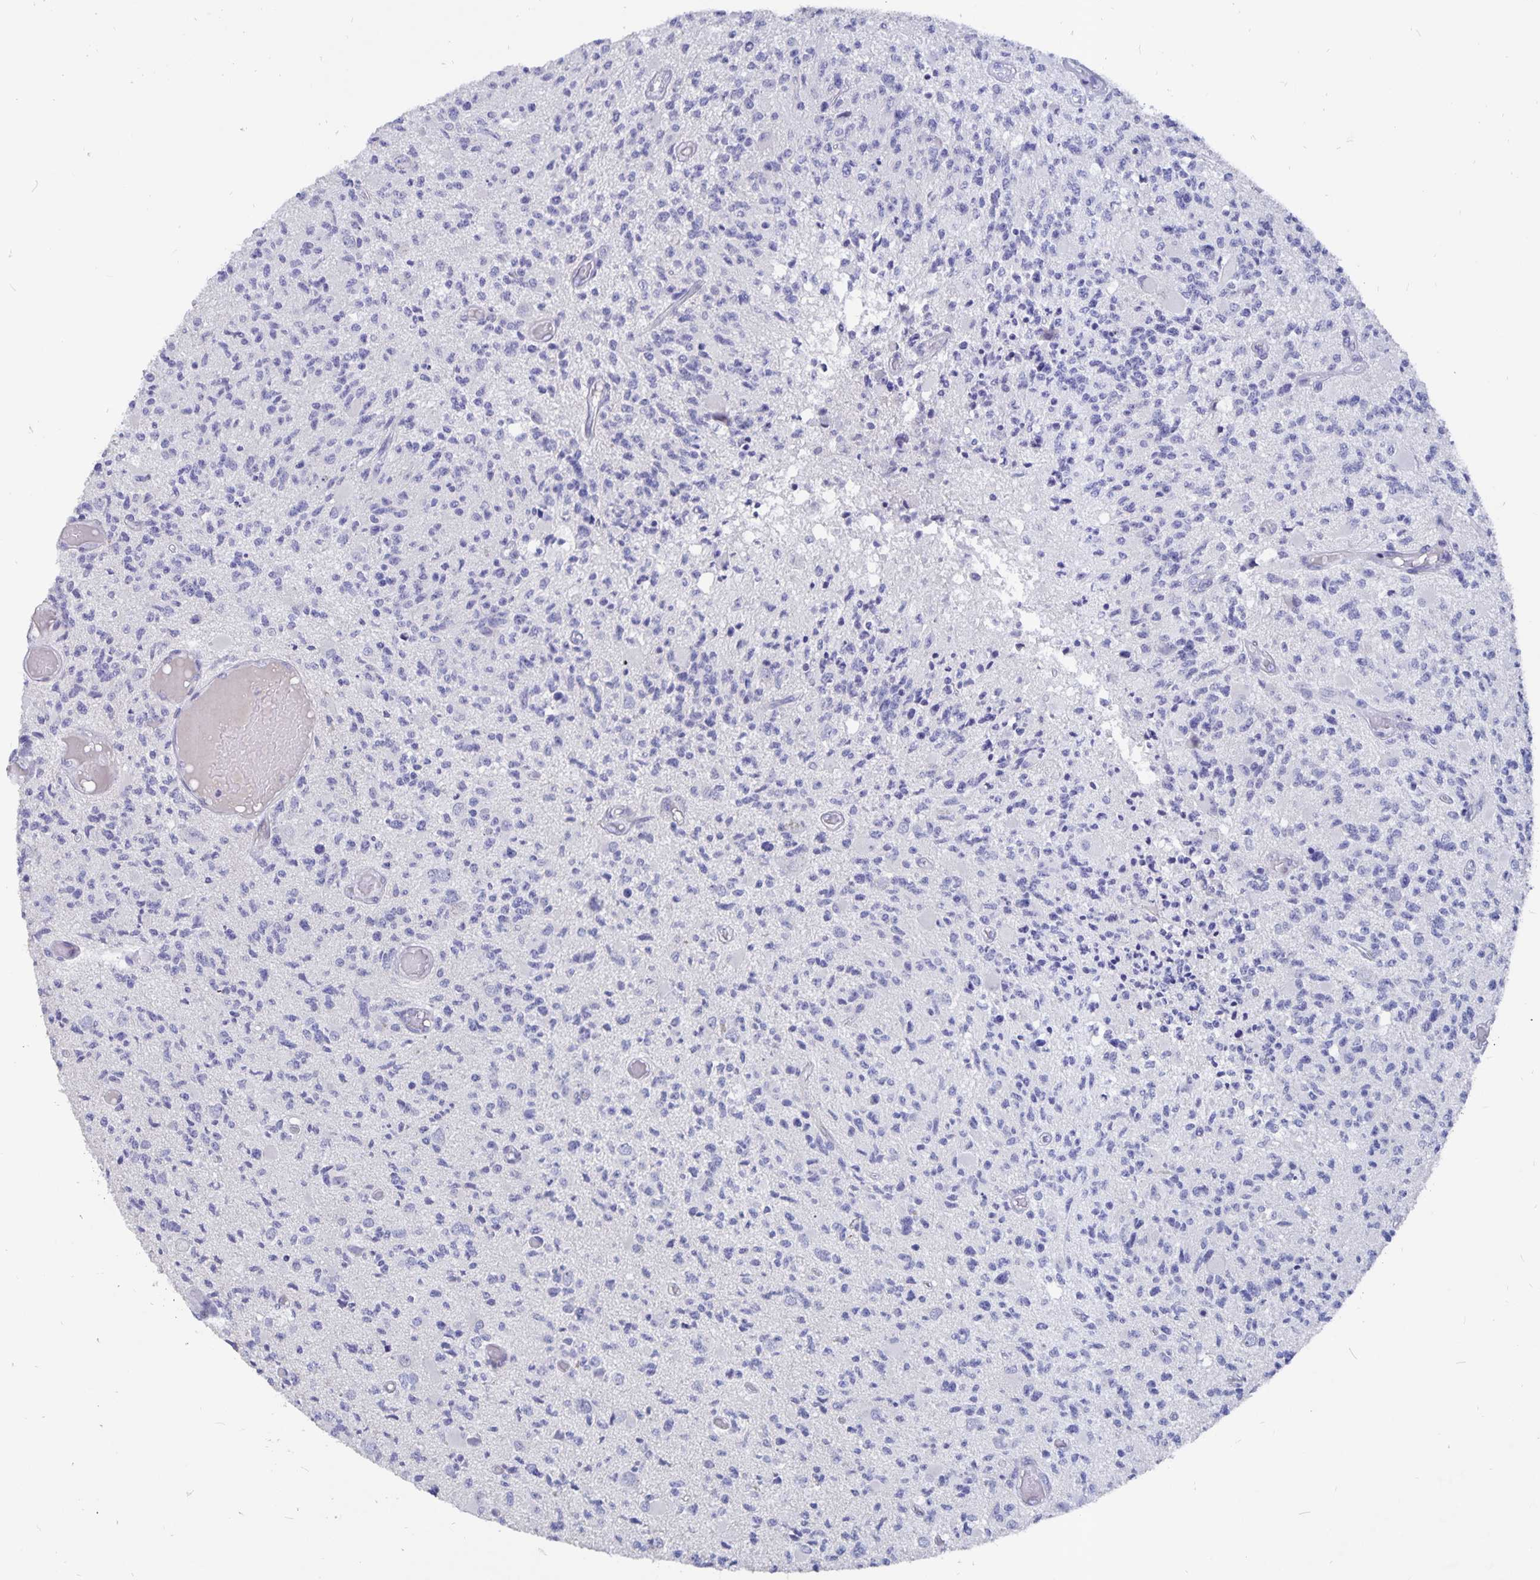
{"staining": {"intensity": "negative", "quantity": "none", "location": "none"}, "tissue": "glioma", "cell_type": "Tumor cells", "image_type": "cancer", "snomed": [{"axis": "morphology", "description": "Glioma, malignant, High grade"}, {"axis": "topography", "description": "Brain"}], "caption": "IHC of human malignant glioma (high-grade) shows no staining in tumor cells. (Brightfield microscopy of DAB immunohistochemistry at high magnification).", "gene": "SMOC1", "patient": {"sex": "female", "age": 63}}